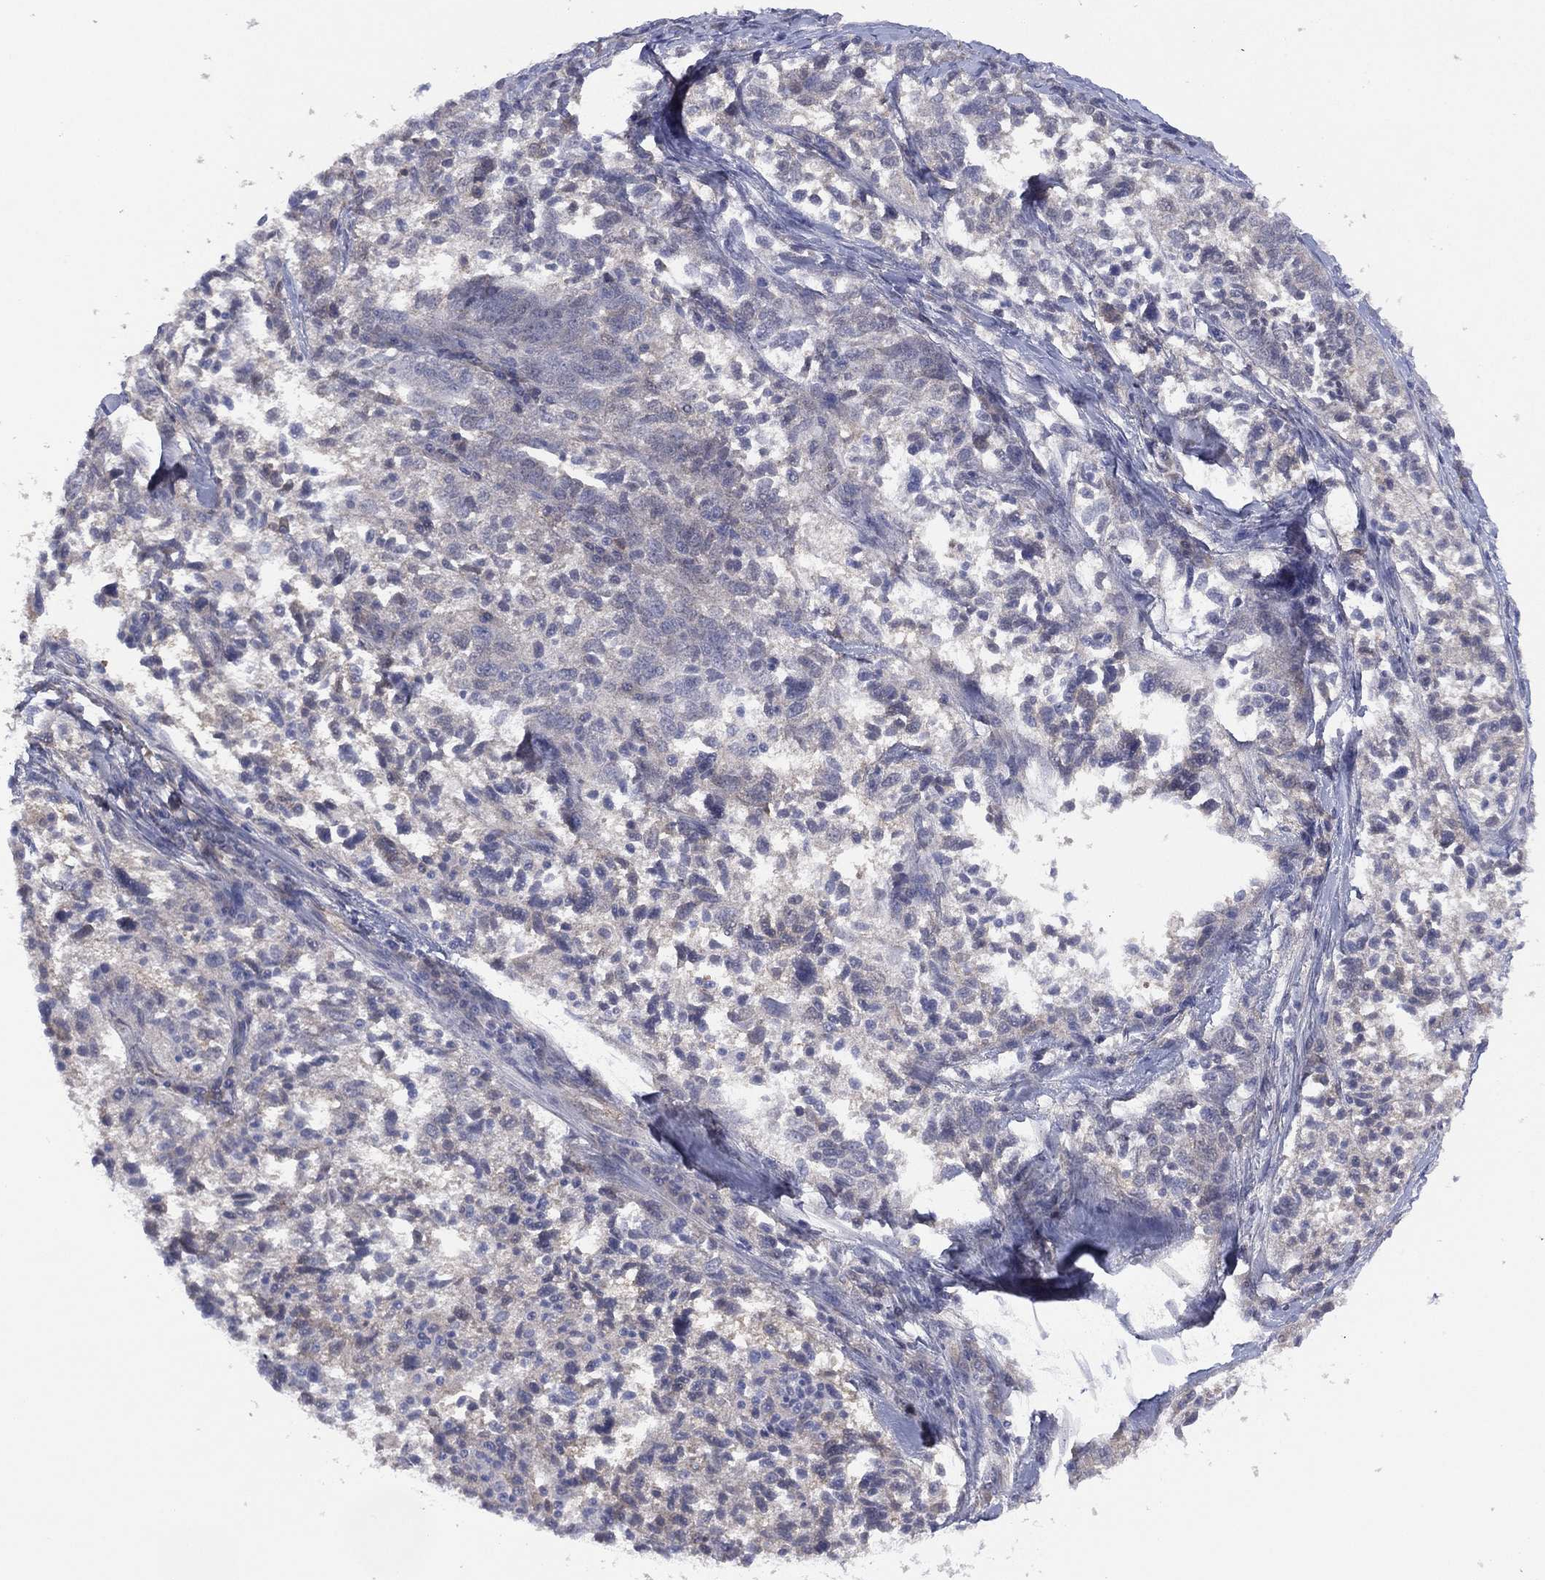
{"staining": {"intensity": "negative", "quantity": "none", "location": "none"}, "tissue": "ovarian cancer", "cell_type": "Tumor cells", "image_type": "cancer", "snomed": [{"axis": "morphology", "description": "Cystadenocarcinoma, serous, NOS"}, {"axis": "topography", "description": "Ovary"}], "caption": "Immunohistochemistry histopathology image of neoplastic tissue: human ovarian cancer stained with DAB (3,3'-diaminobenzidine) displays no significant protein expression in tumor cells.", "gene": "DDAH1", "patient": {"sex": "female", "age": 71}}